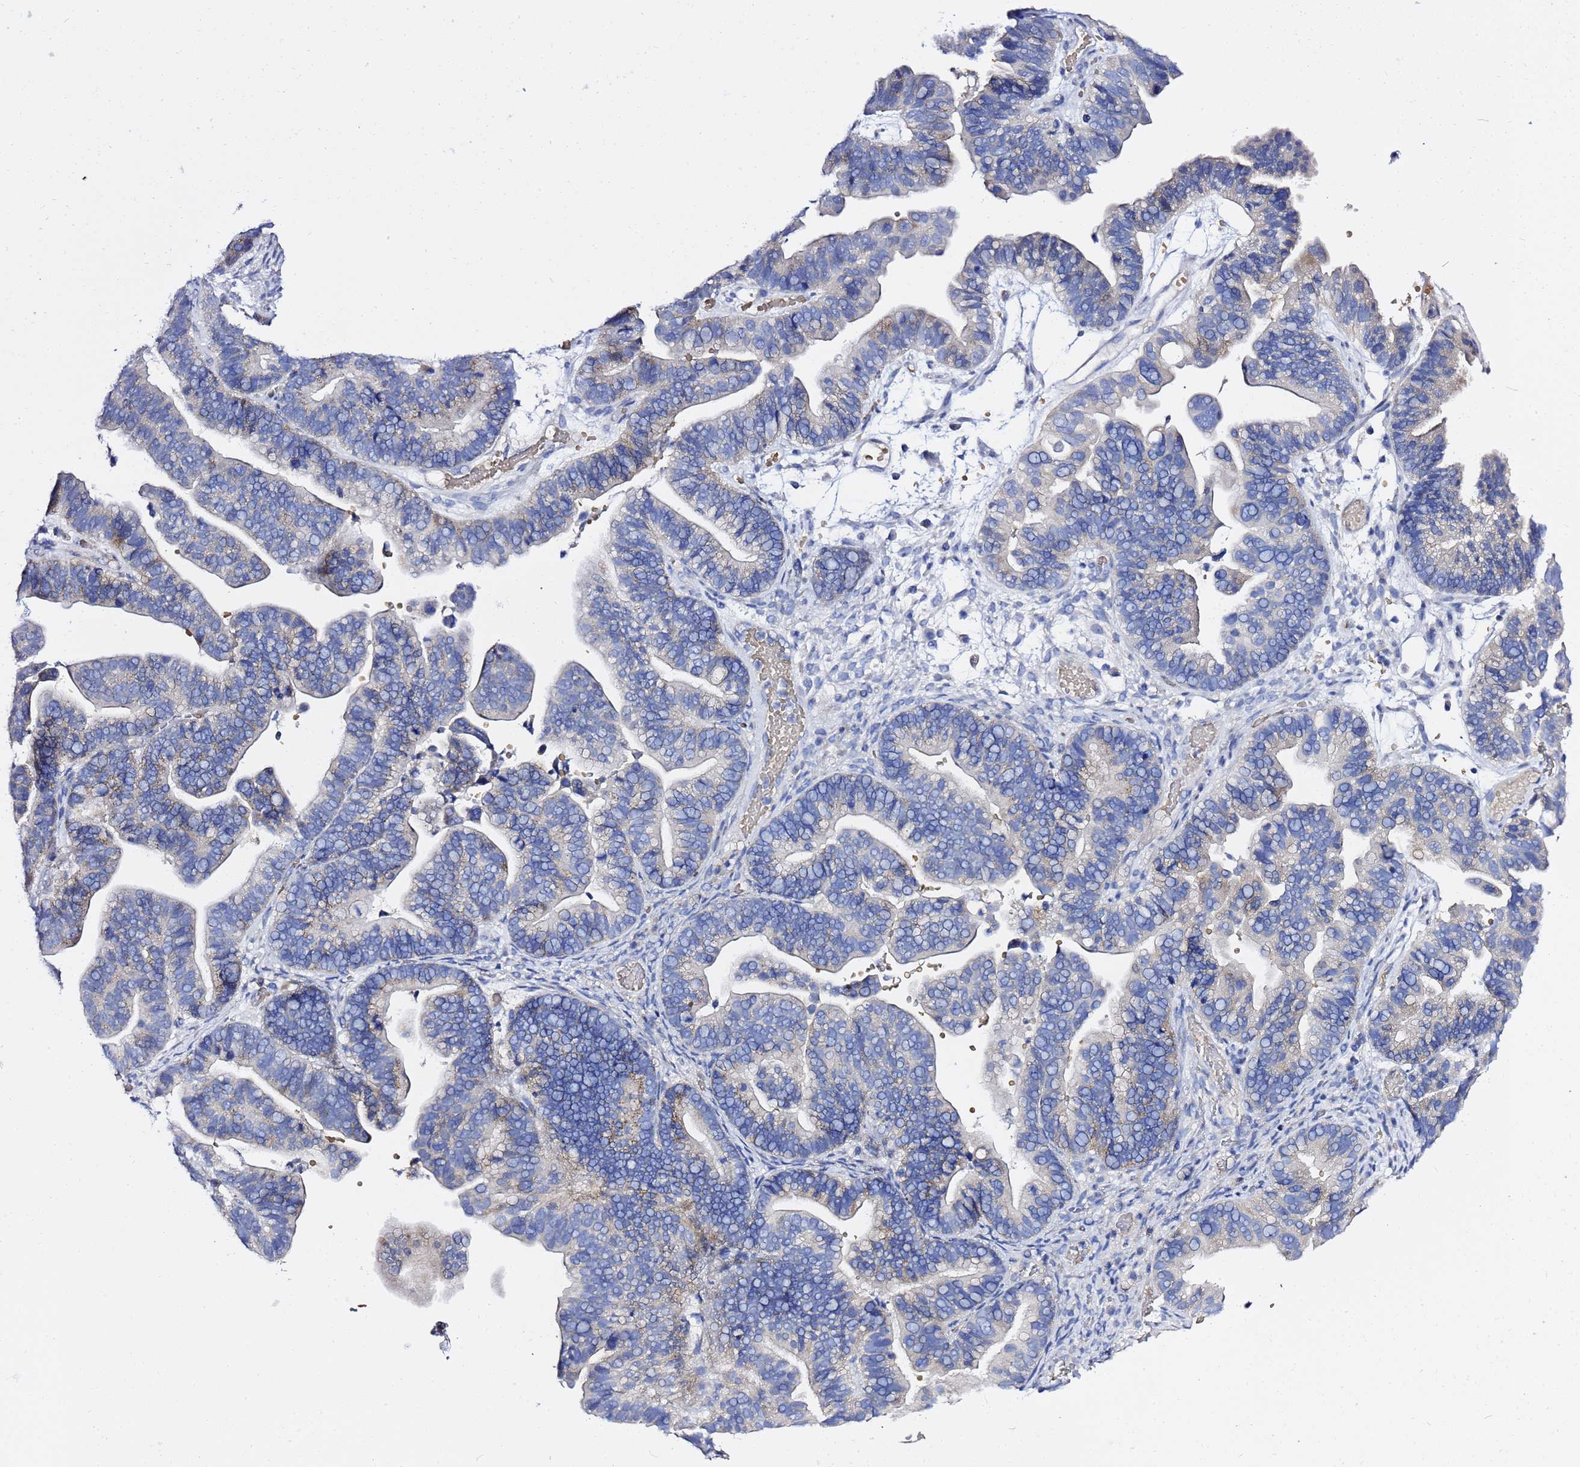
{"staining": {"intensity": "negative", "quantity": "none", "location": "none"}, "tissue": "ovarian cancer", "cell_type": "Tumor cells", "image_type": "cancer", "snomed": [{"axis": "morphology", "description": "Cystadenocarcinoma, serous, NOS"}, {"axis": "topography", "description": "Ovary"}], "caption": "Immunohistochemistry (IHC) photomicrograph of neoplastic tissue: ovarian cancer stained with DAB reveals no significant protein positivity in tumor cells.", "gene": "USP18", "patient": {"sex": "female", "age": 56}}